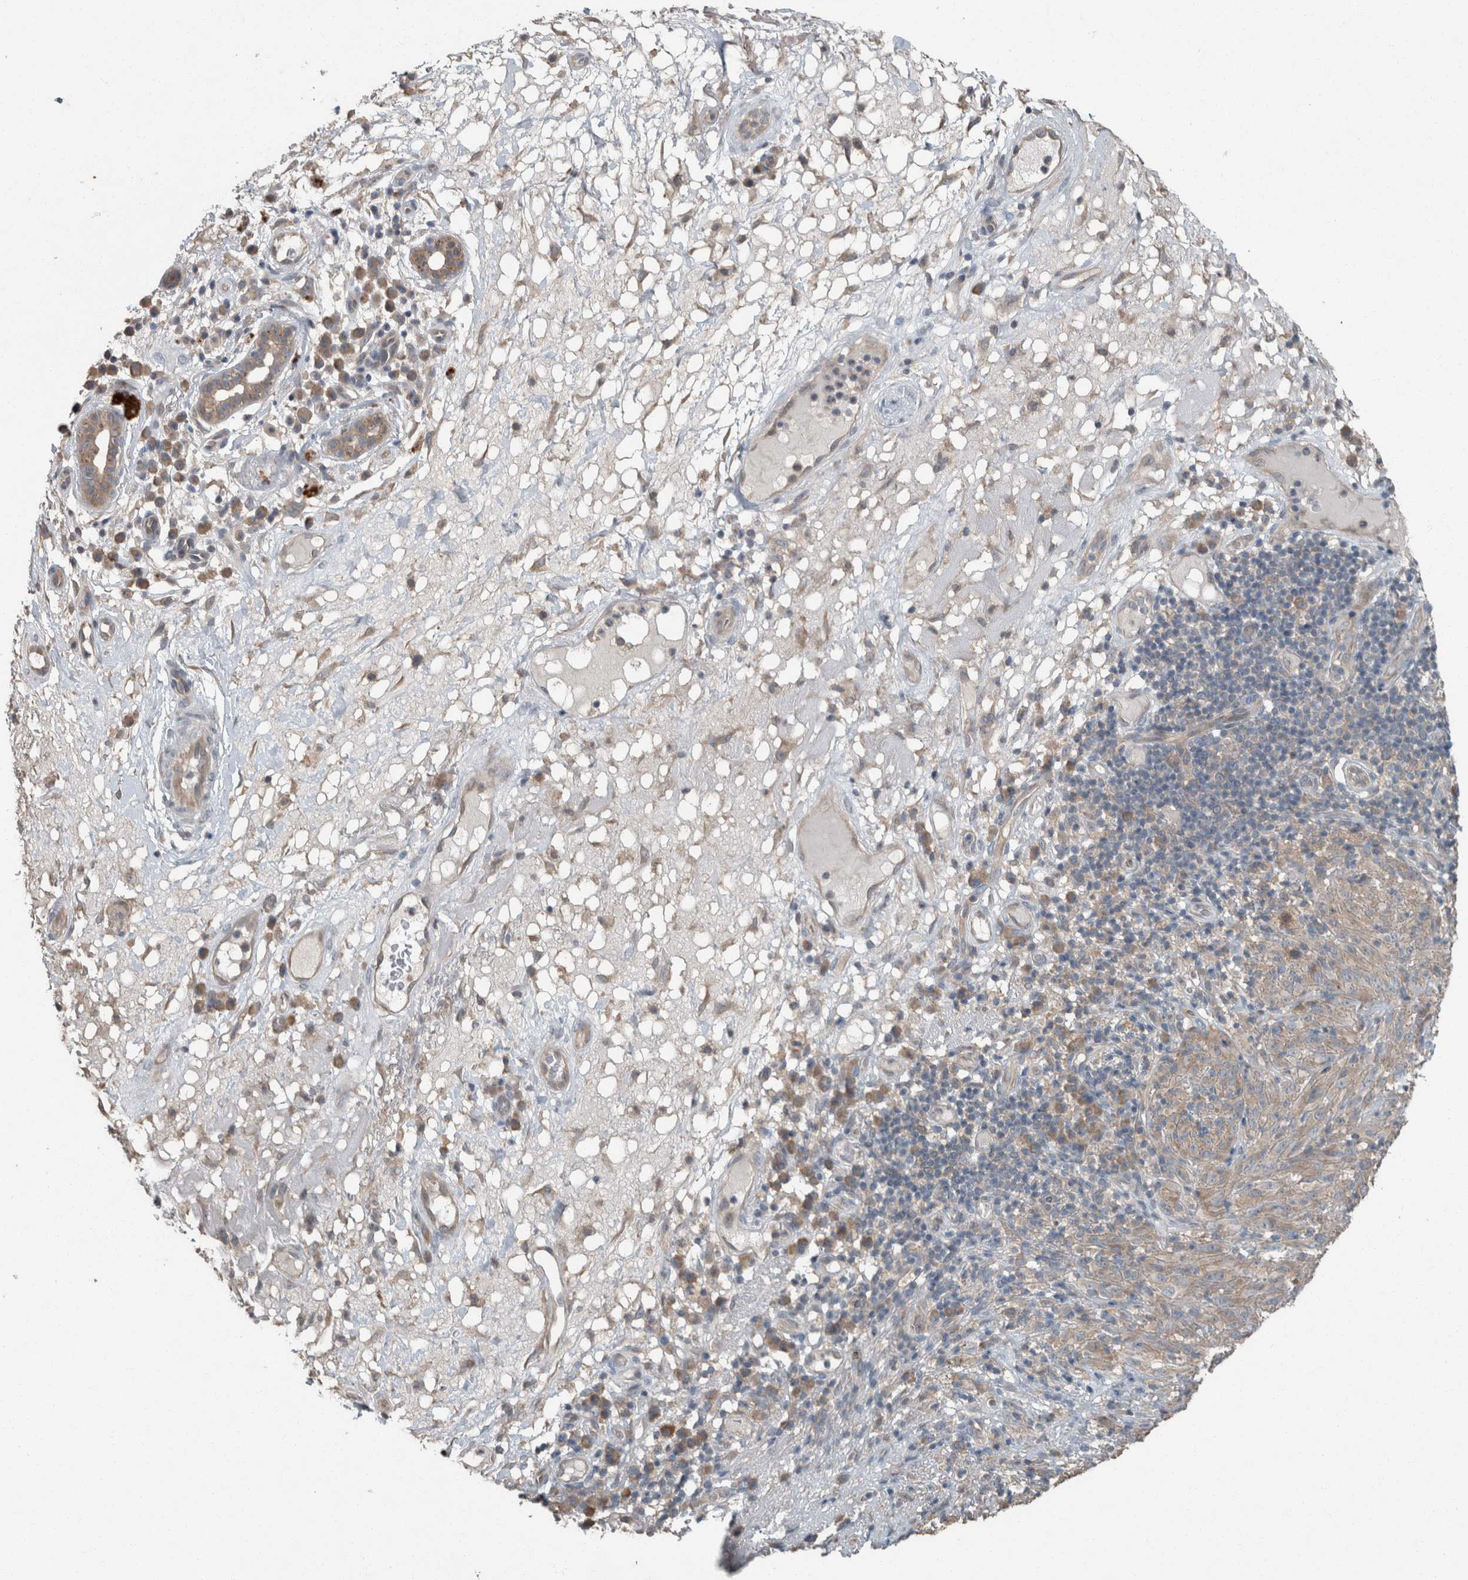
{"staining": {"intensity": "weak", "quantity": "<25%", "location": "cytoplasmic/membranous"}, "tissue": "melanoma", "cell_type": "Tumor cells", "image_type": "cancer", "snomed": [{"axis": "morphology", "description": "Malignant melanoma, NOS"}, {"axis": "topography", "description": "Skin of head"}], "caption": "Image shows no protein expression in tumor cells of malignant melanoma tissue. Nuclei are stained in blue.", "gene": "KNTC1", "patient": {"sex": "male", "age": 96}}